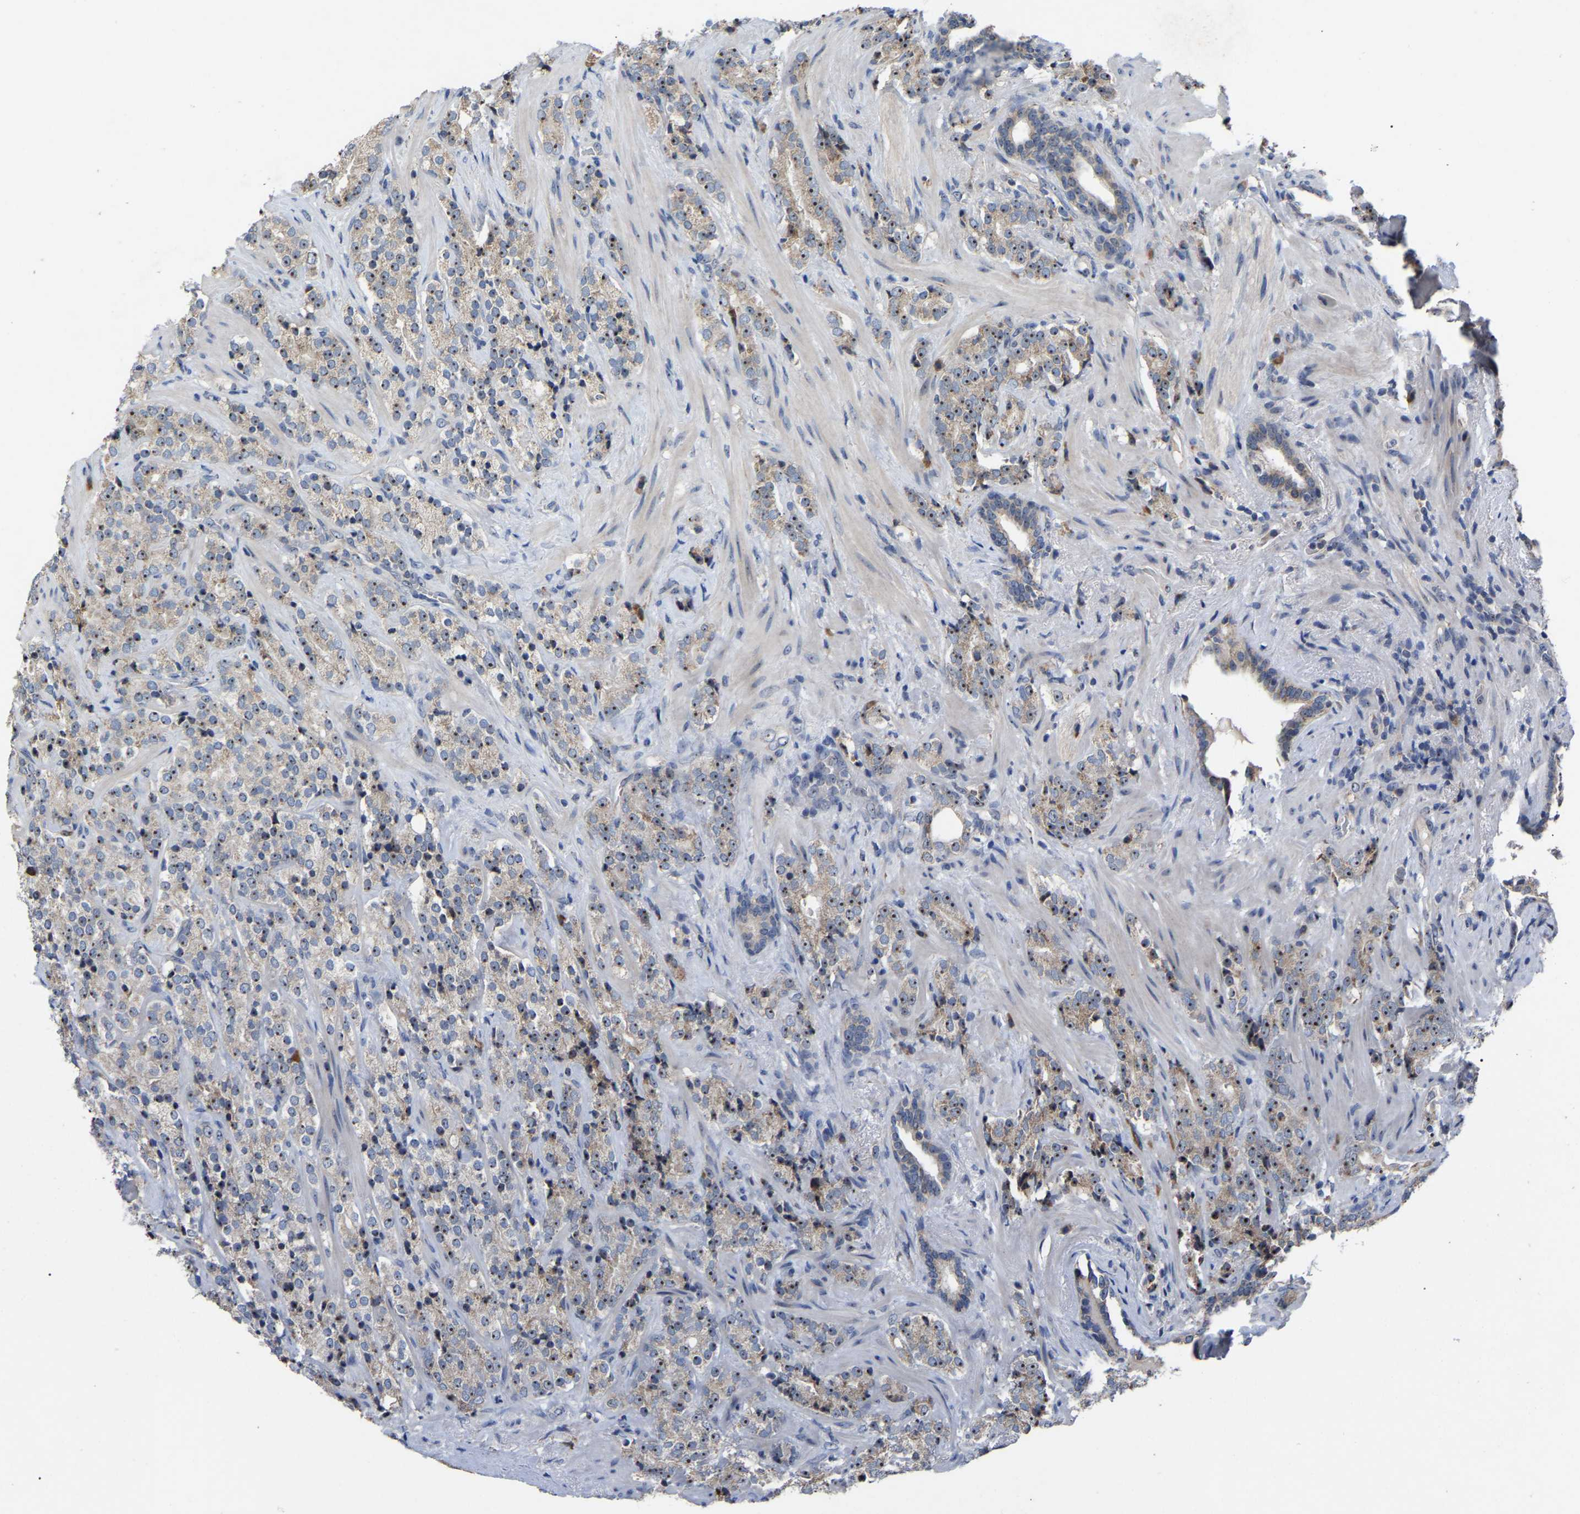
{"staining": {"intensity": "strong", "quantity": "25%-75%", "location": "nuclear"}, "tissue": "prostate cancer", "cell_type": "Tumor cells", "image_type": "cancer", "snomed": [{"axis": "morphology", "description": "Adenocarcinoma, High grade"}, {"axis": "topography", "description": "Prostate"}], "caption": "Protein expression analysis of prostate cancer (adenocarcinoma (high-grade)) exhibits strong nuclear positivity in approximately 25%-75% of tumor cells.", "gene": "NOP53", "patient": {"sex": "male", "age": 71}}